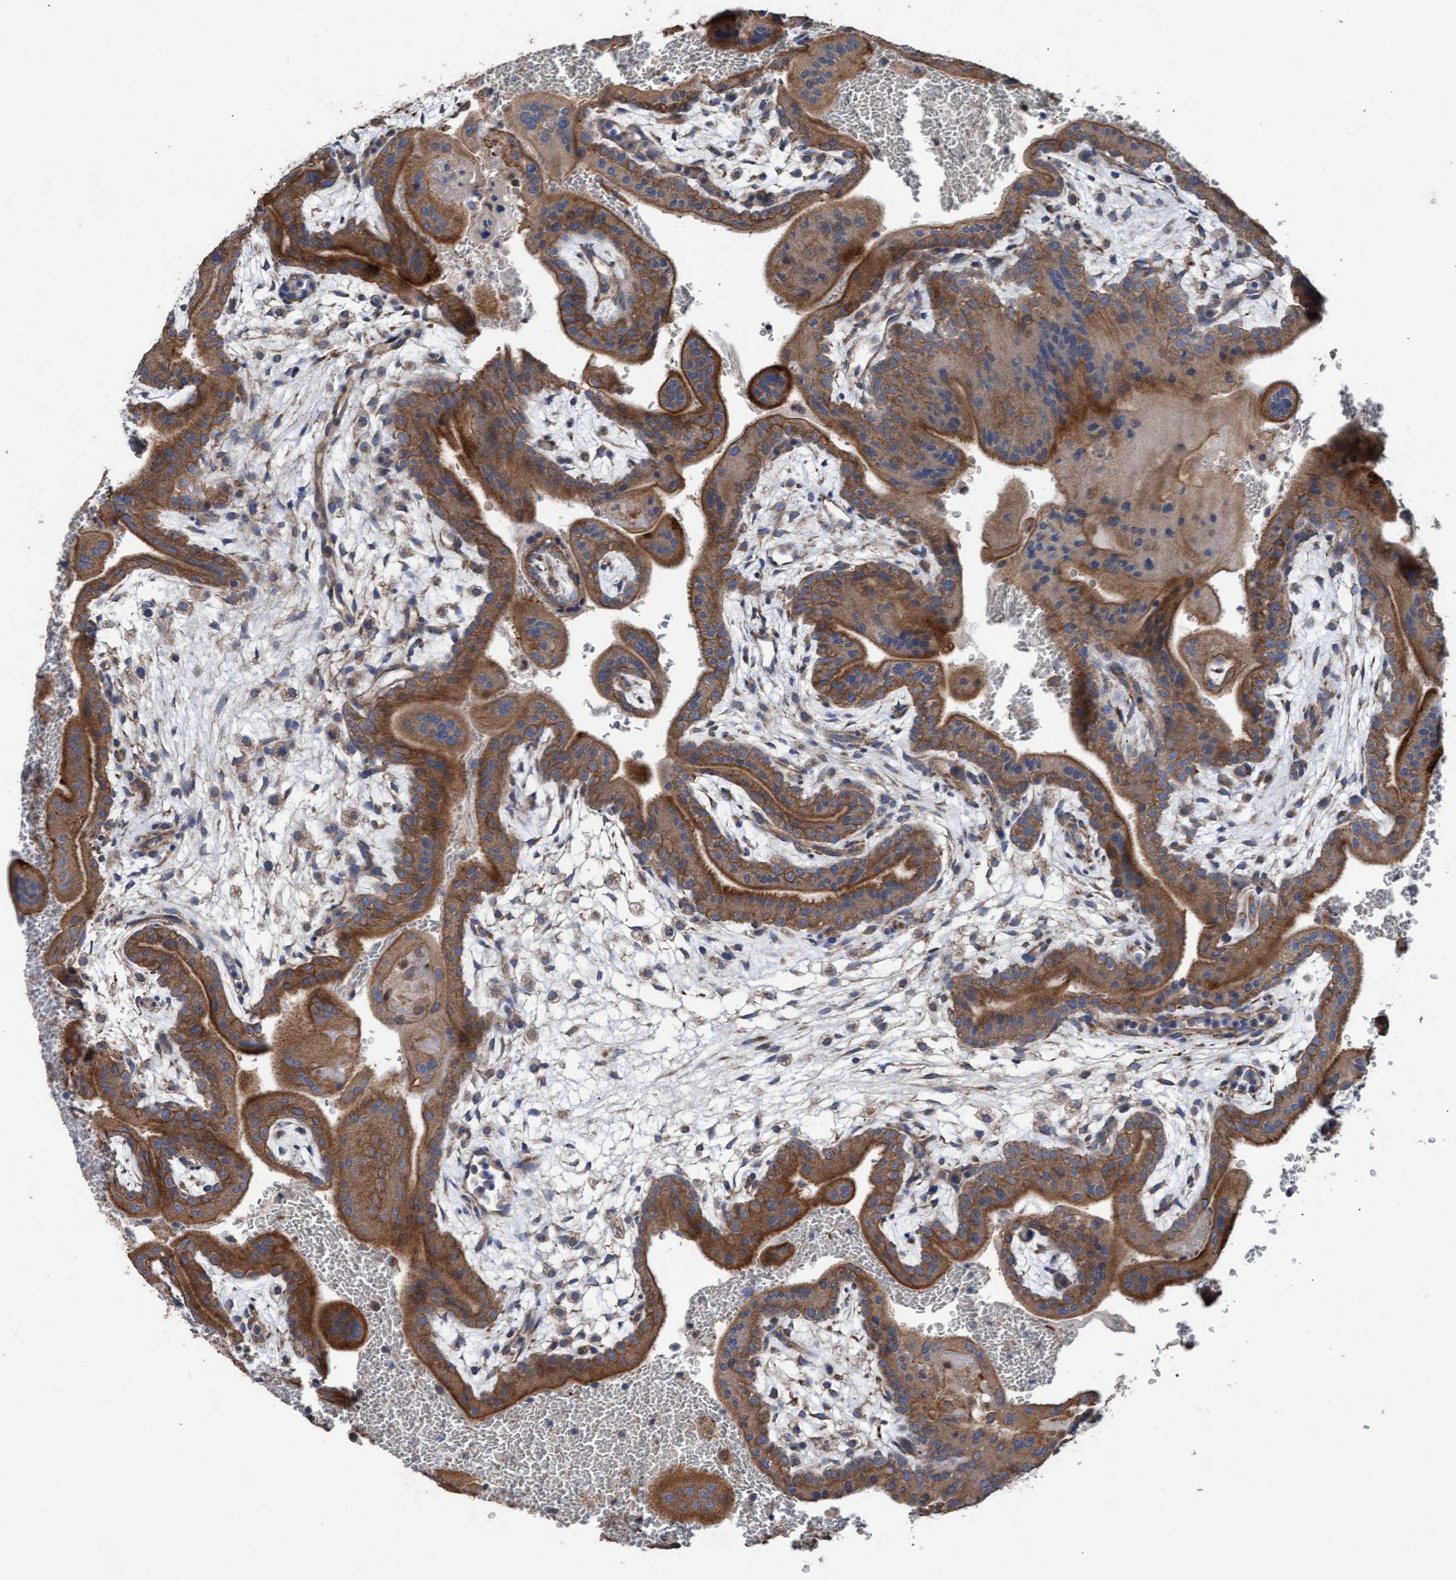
{"staining": {"intensity": "moderate", "quantity": ">75%", "location": "cytoplasmic/membranous"}, "tissue": "placenta", "cell_type": "Decidual cells", "image_type": "normal", "snomed": [{"axis": "morphology", "description": "Normal tissue, NOS"}, {"axis": "topography", "description": "Placenta"}], "caption": "This photomicrograph displays immunohistochemistry (IHC) staining of benign placenta, with medium moderate cytoplasmic/membranous staining in about >75% of decidual cells.", "gene": "MRPL38", "patient": {"sex": "female", "age": 35}}